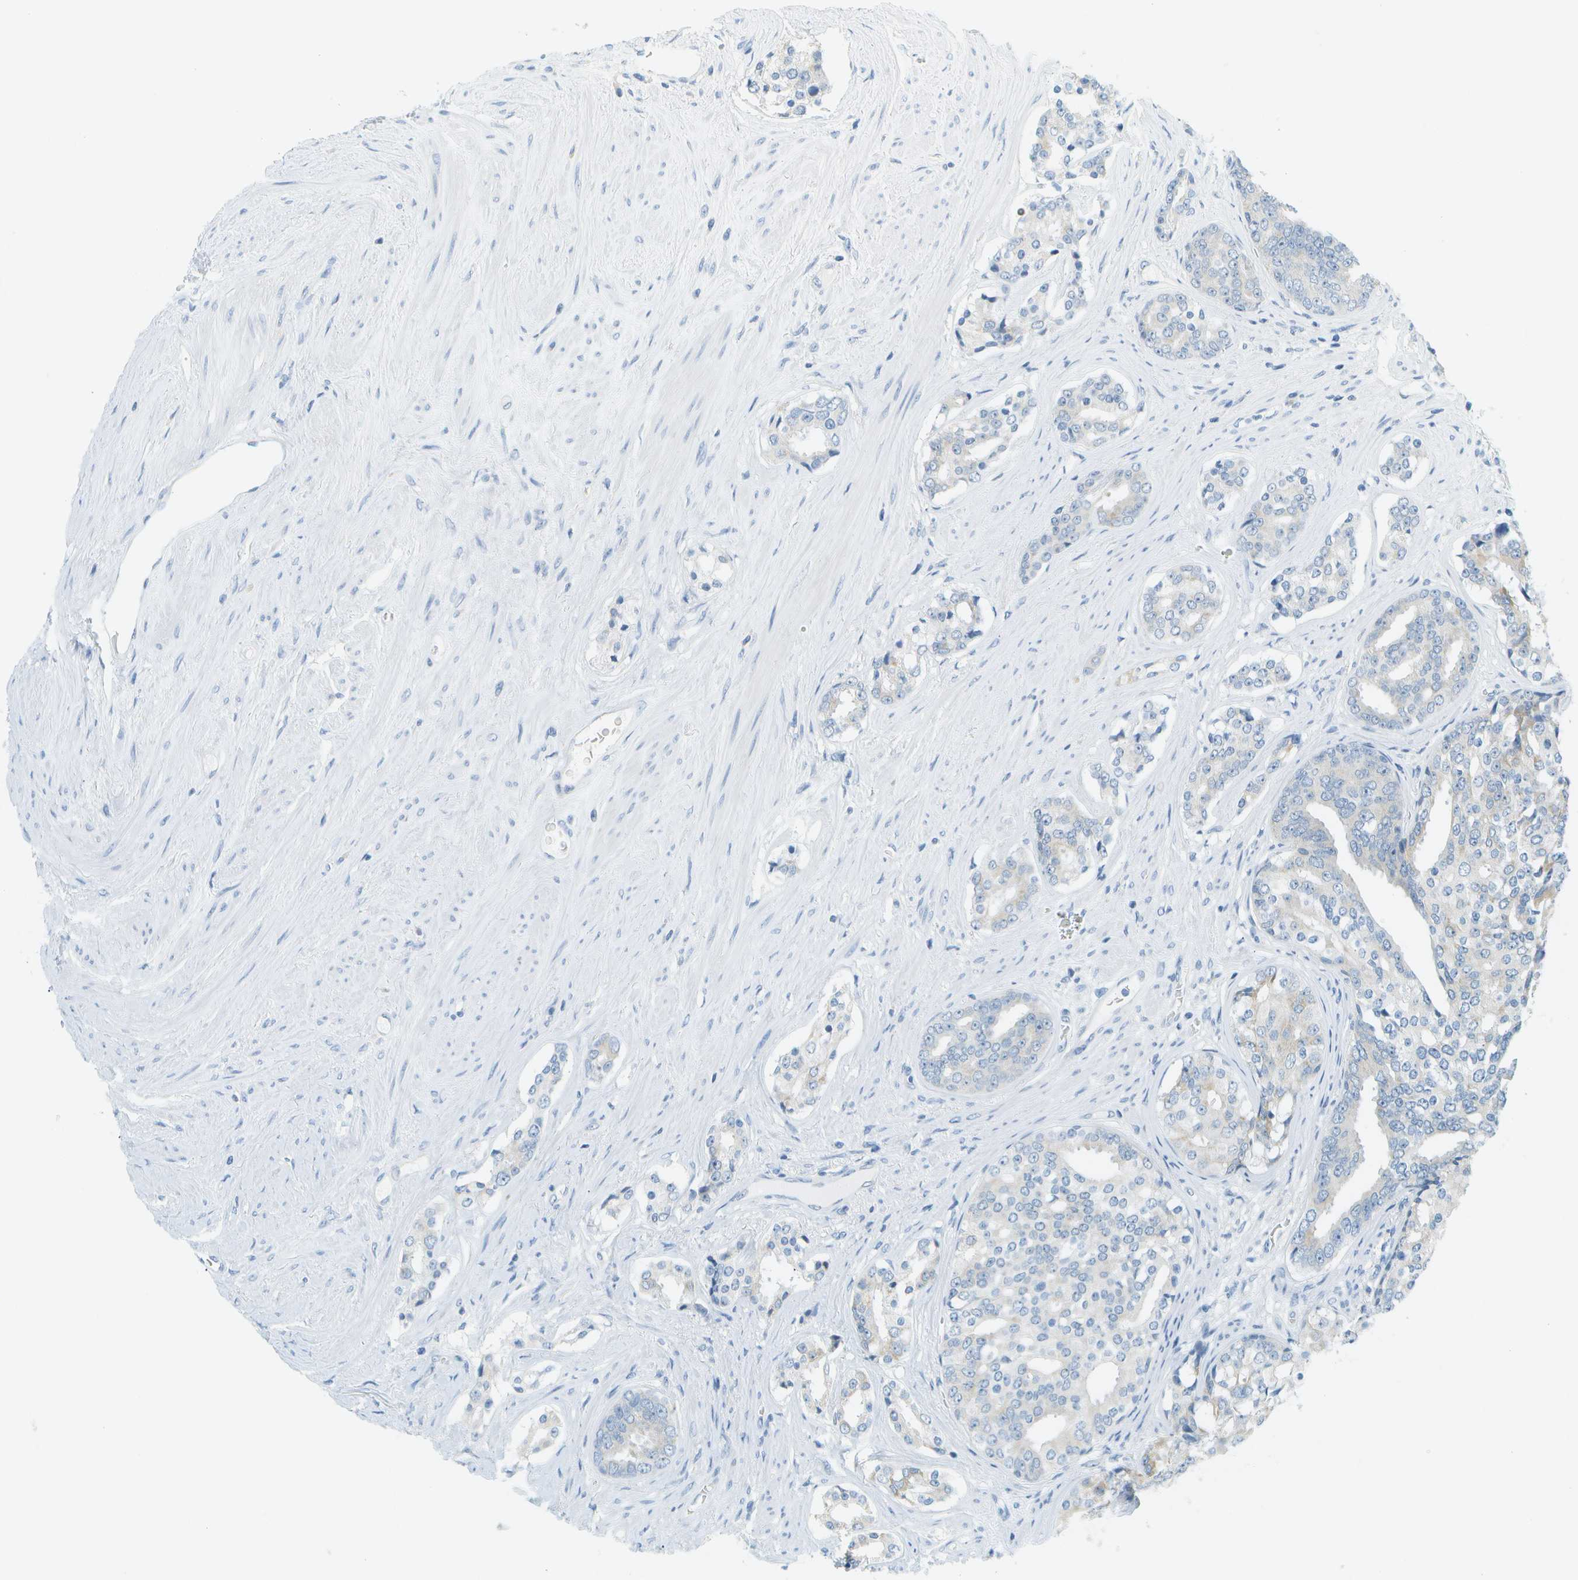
{"staining": {"intensity": "negative", "quantity": "none", "location": "none"}, "tissue": "prostate cancer", "cell_type": "Tumor cells", "image_type": "cancer", "snomed": [{"axis": "morphology", "description": "Adenocarcinoma, High grade"}, {"axis": "topography", "description": "Prostate"}], "caption": "Immunohistochemistry histopathology image of prostate high-grade adenocarcinoma stained for a protein (brown), which exhibits no expression in tumor cells.", "gene": "SMYD5", "patient": {"sex": "male", "age": 71}}